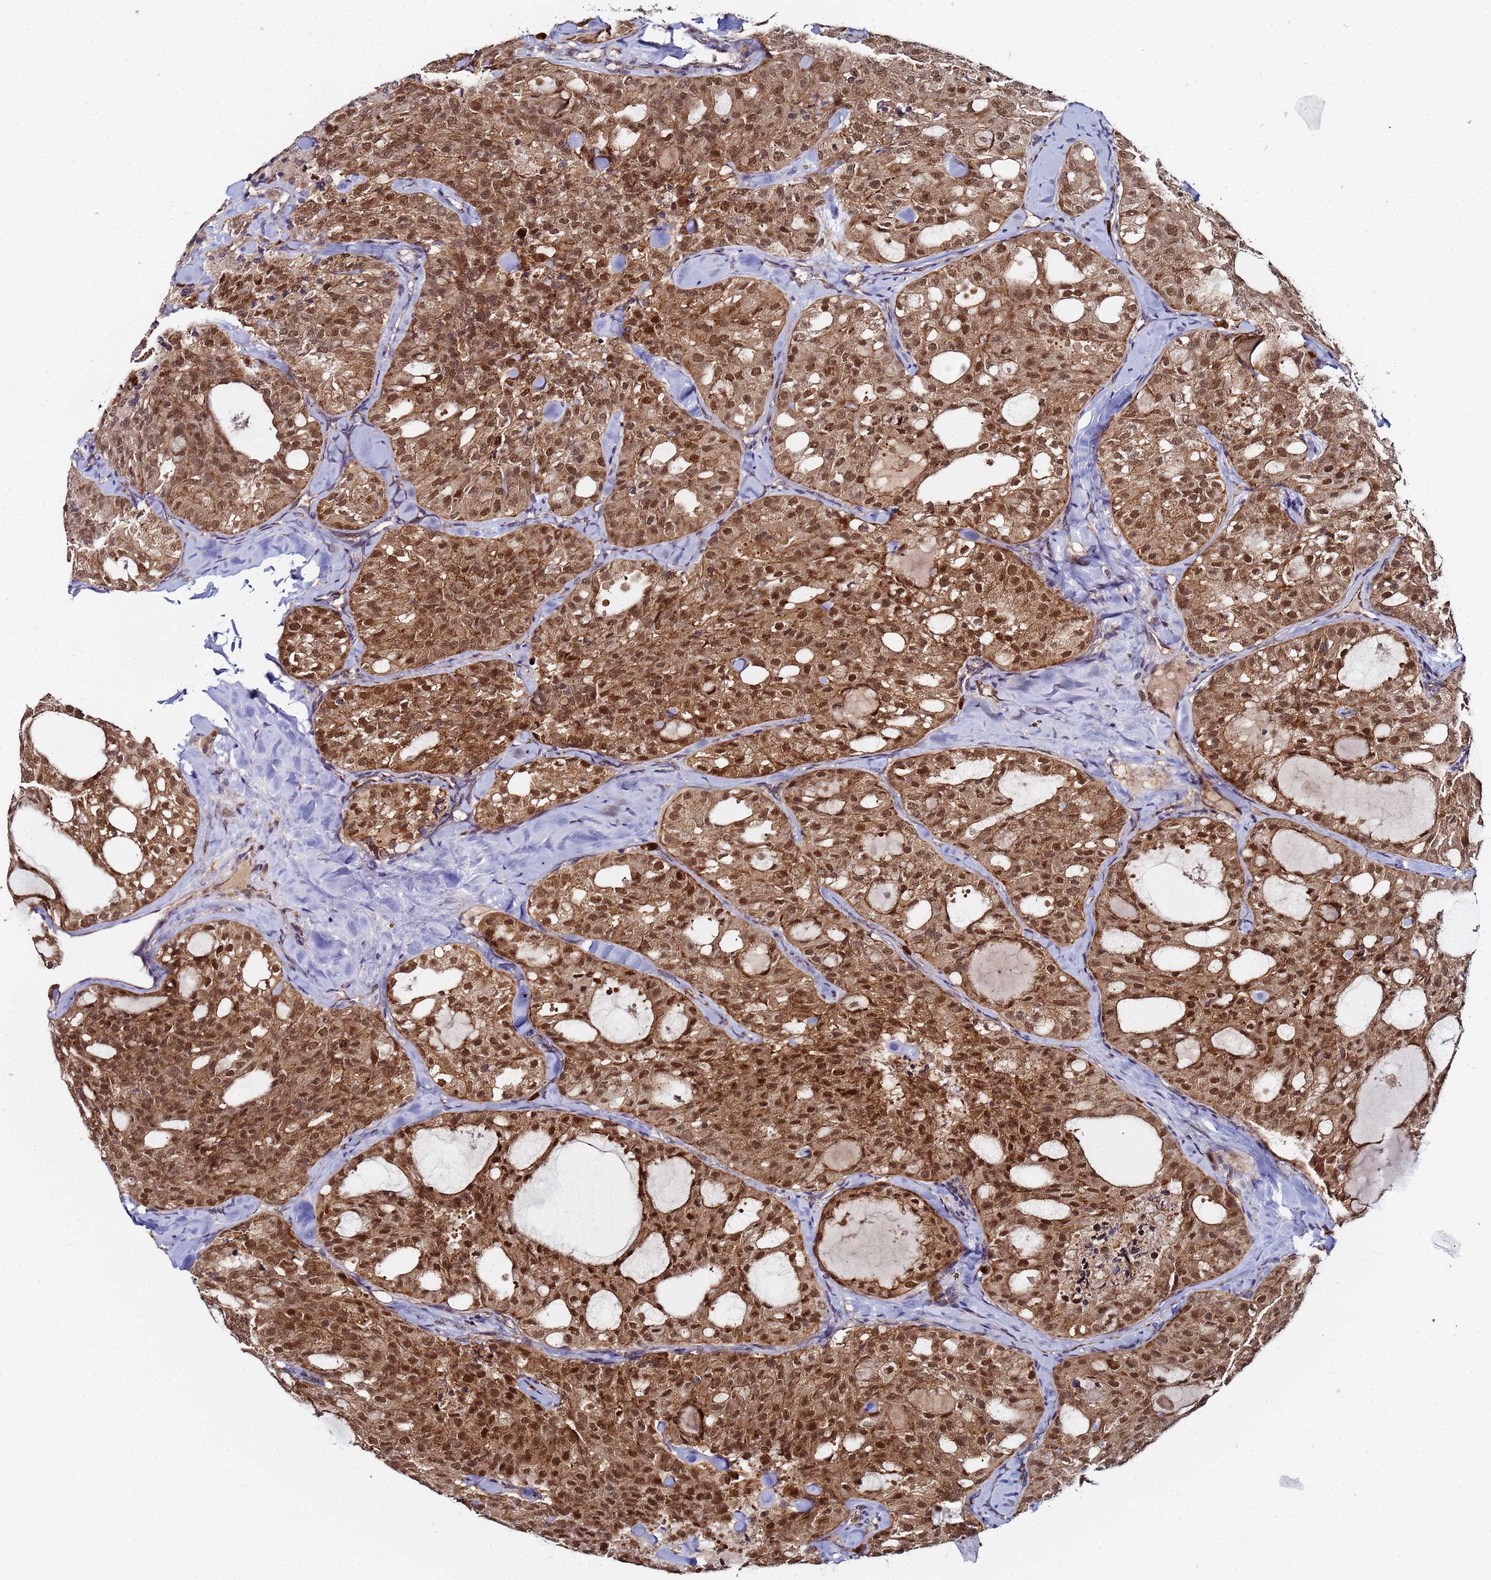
{"staining": {"intensity": "moderate", "quantity": ">75%", "location": "cytoplasmic/membranous,nuclear"}, "tissue": "thyroid cancer", "cell_type": "Tumor cells", "image_type": "cancer", "snomed": [{"axis": "morphology", "description": "Follicular adenoma carcinoma, NOS"}, {"axis": "topography", "description": "Thyroid gland"}], "caption": "High-magnification brightfield microscopy of thyroid follicular adenoma carcinoma stained with DAB (brown) and counterstained with hematoxylin (blue). tumor cells exhibit moderate cytoplasmic/membranous and nuclear staining is seen in about>75% of cells.", "gene": "CCDC127", "patient": {"sex": "male", "age": 75}}